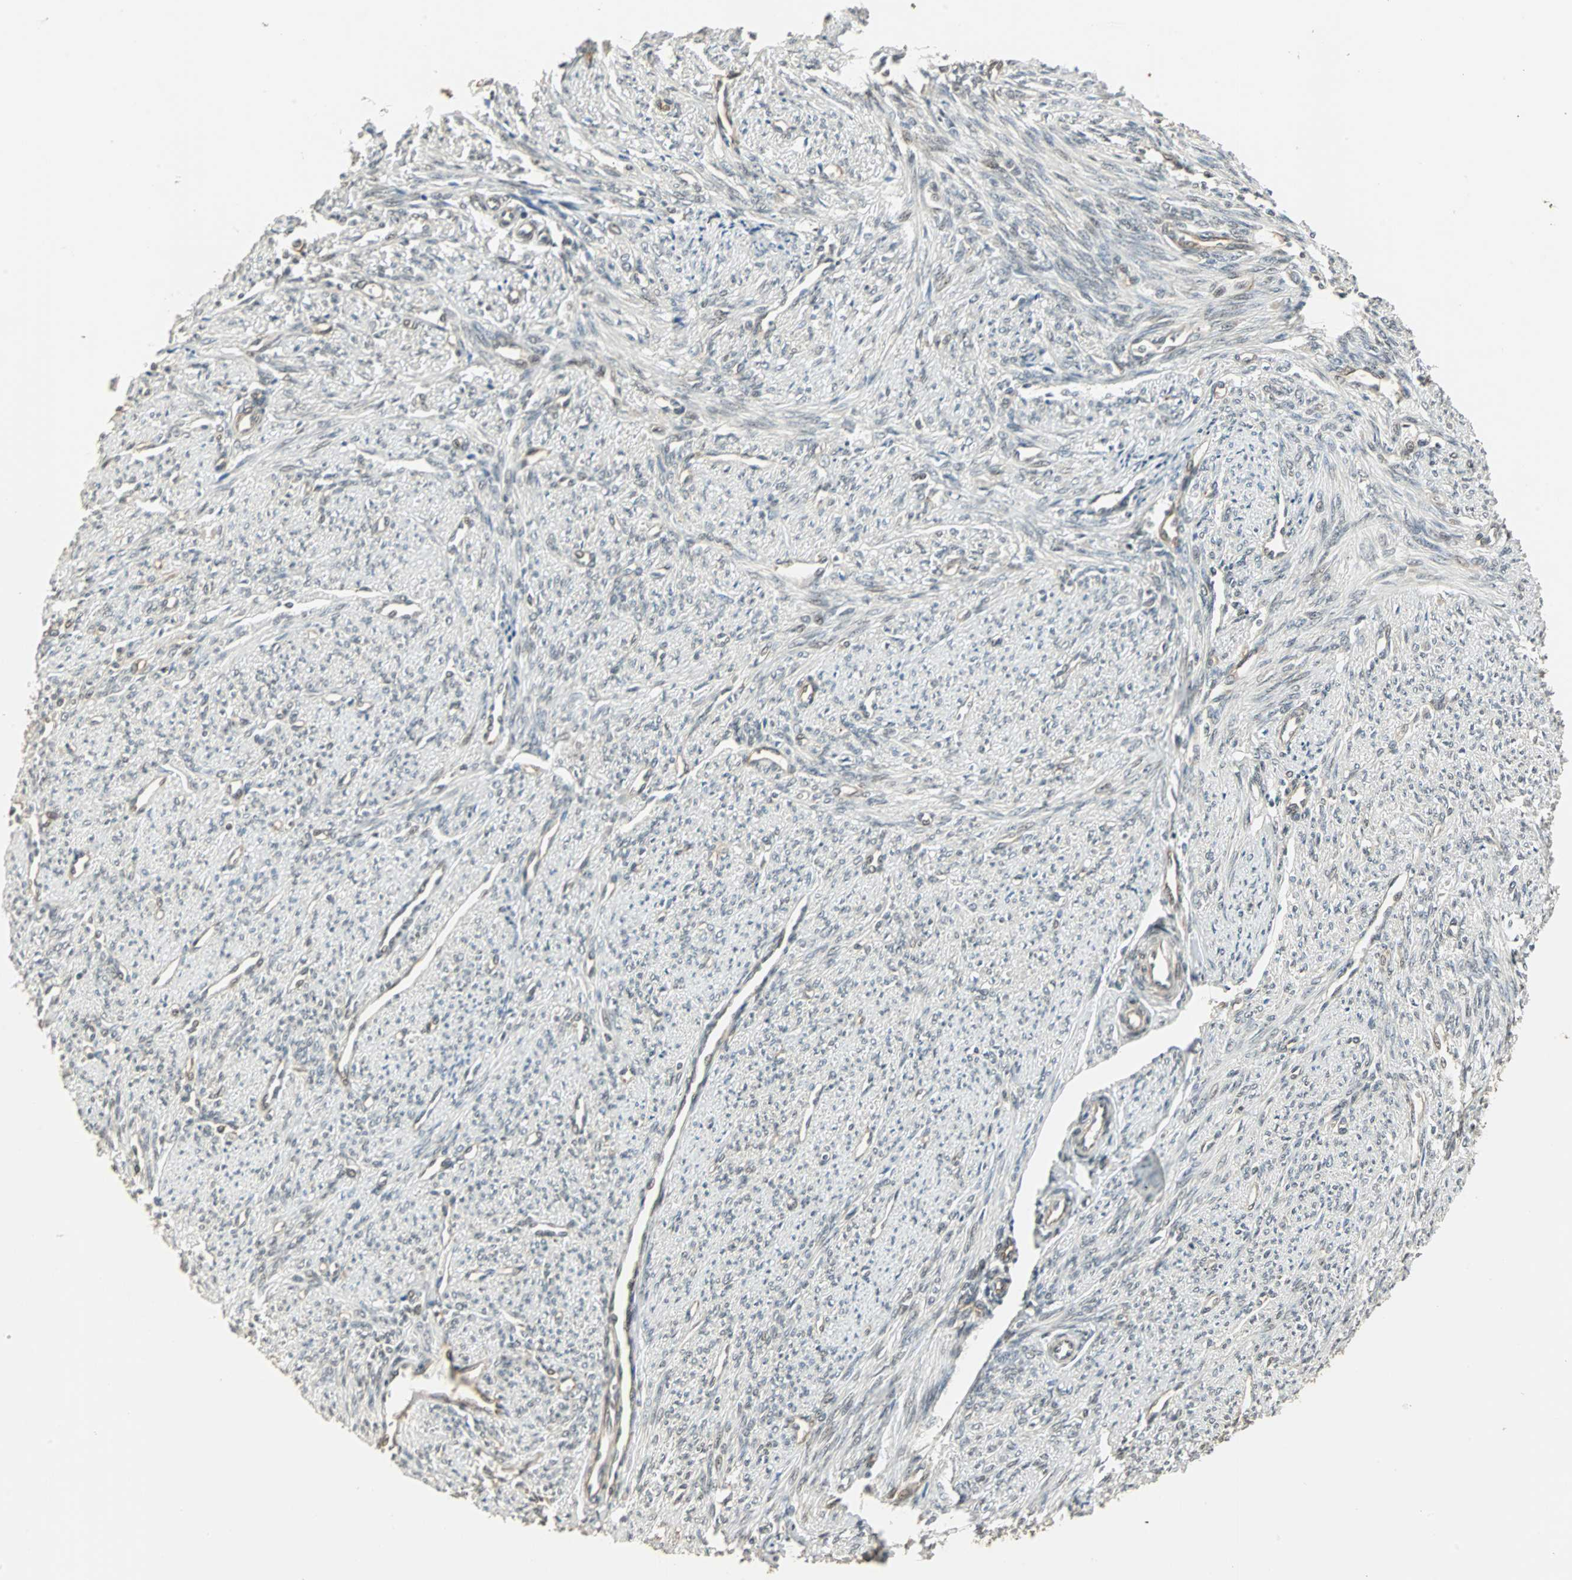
{"staining": {"intensity": "moderate", "quantity": ">75%", "location": "nuclear"}, "tissue": "smooth muscle", "cell_type": "Smooth muscle cells", "image_type": "normal", "snomed": [{"axis": "morphology", "description": "Normal tissue, NOS"}, {"axis": "topography", "description": "Smooth muscle"}], "caption": "High-power microscopy captured an IHC histopathology image of unremarkable smooth muscle, revealing moderate nuclear expression in approximately >75% of smooth muscle cells.", "gene": "MED4", "patient": {"sex": "female", "age": 65}}